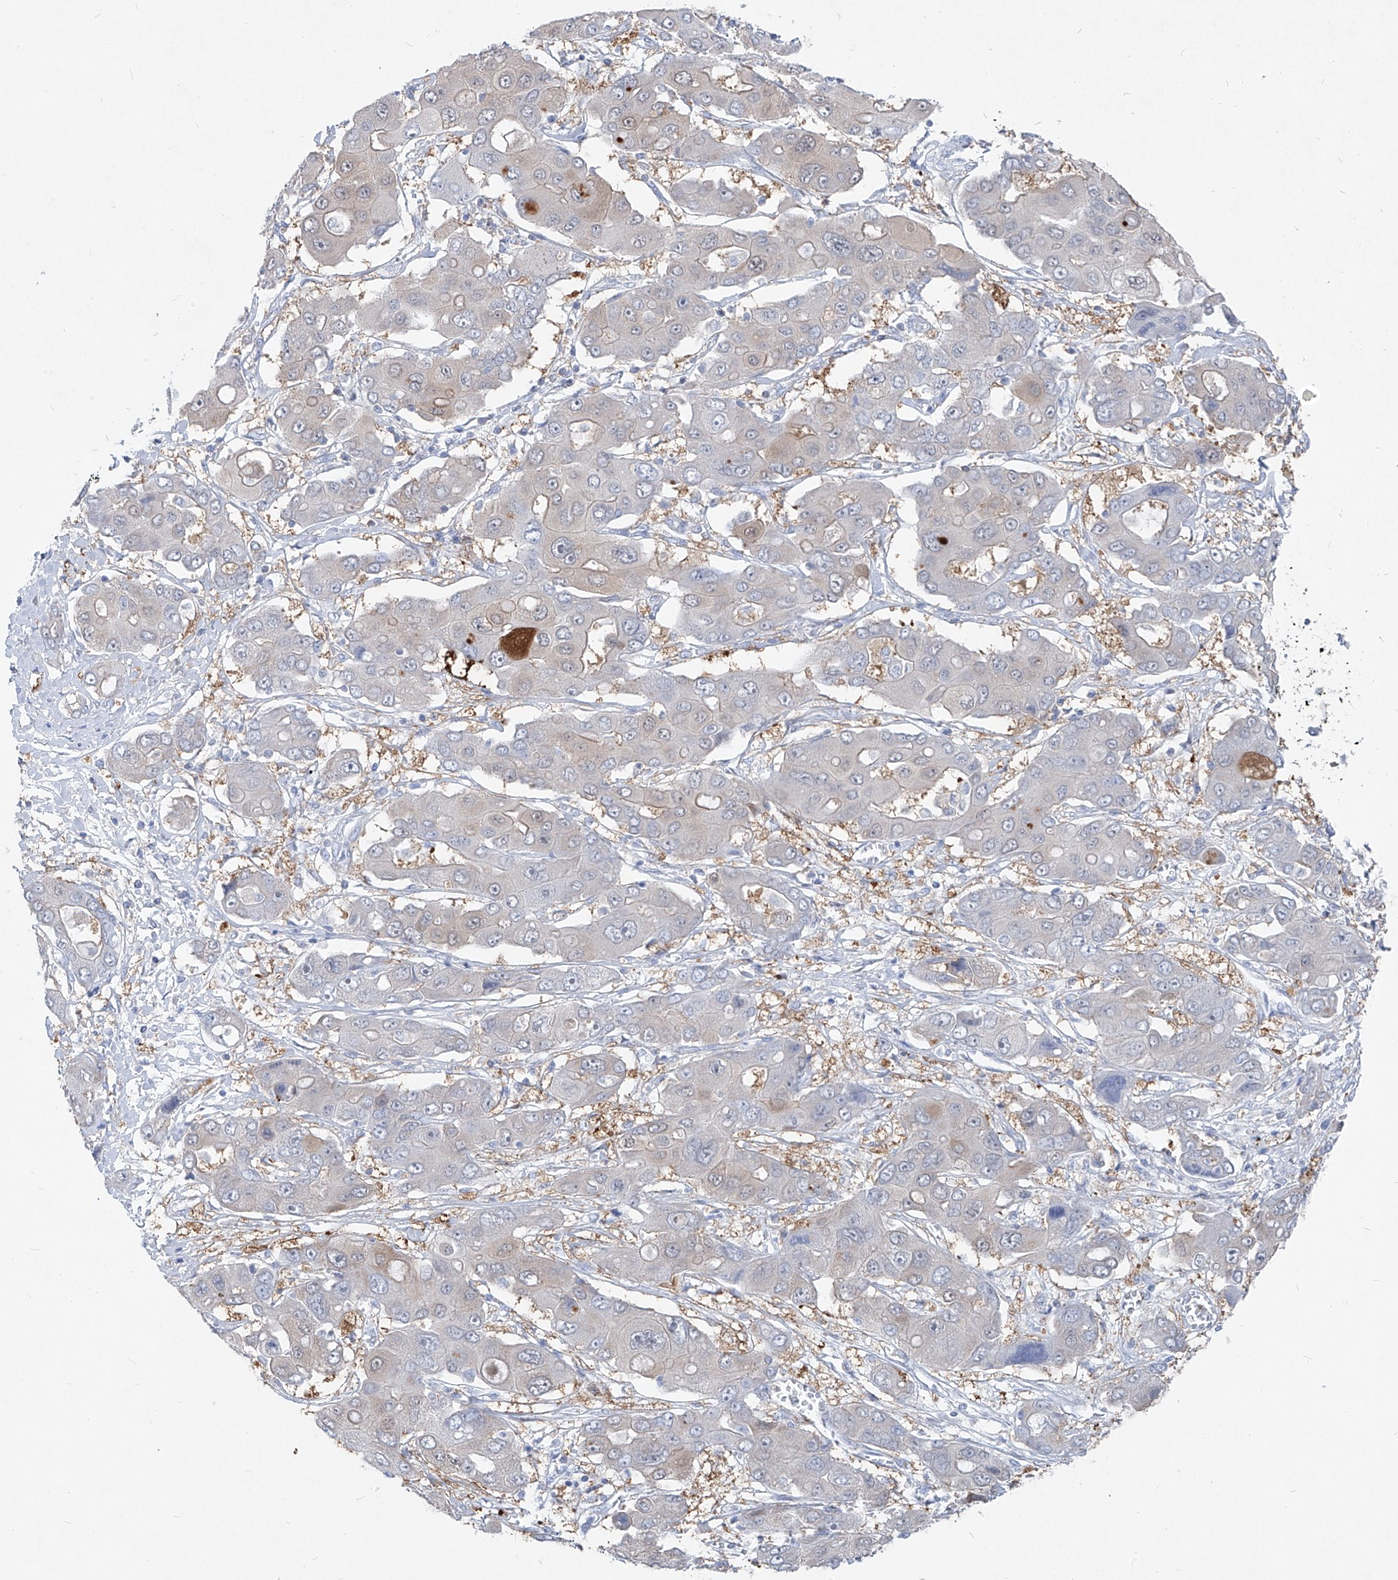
{"staining": {"intensity": "negative", "quantity": "none", "location": "none"}, "tissue": "liver cancer", "cell_type": "Tumor cells", "image_type": "cancer", "snomed": [{"axis": "morphology", "description": "Cholangiocarcinoma"}, {"axis": "topography", "description": "Liver"}], "caption": "DAB (3,3'-diaminobenzidine) immunohistochemical staining of human liver cancer (cholangiocarcinoma) shows no significant positivity in tumor cells.", "gene": "UFL1", "patient": {"sex": "male", "age": 67}}